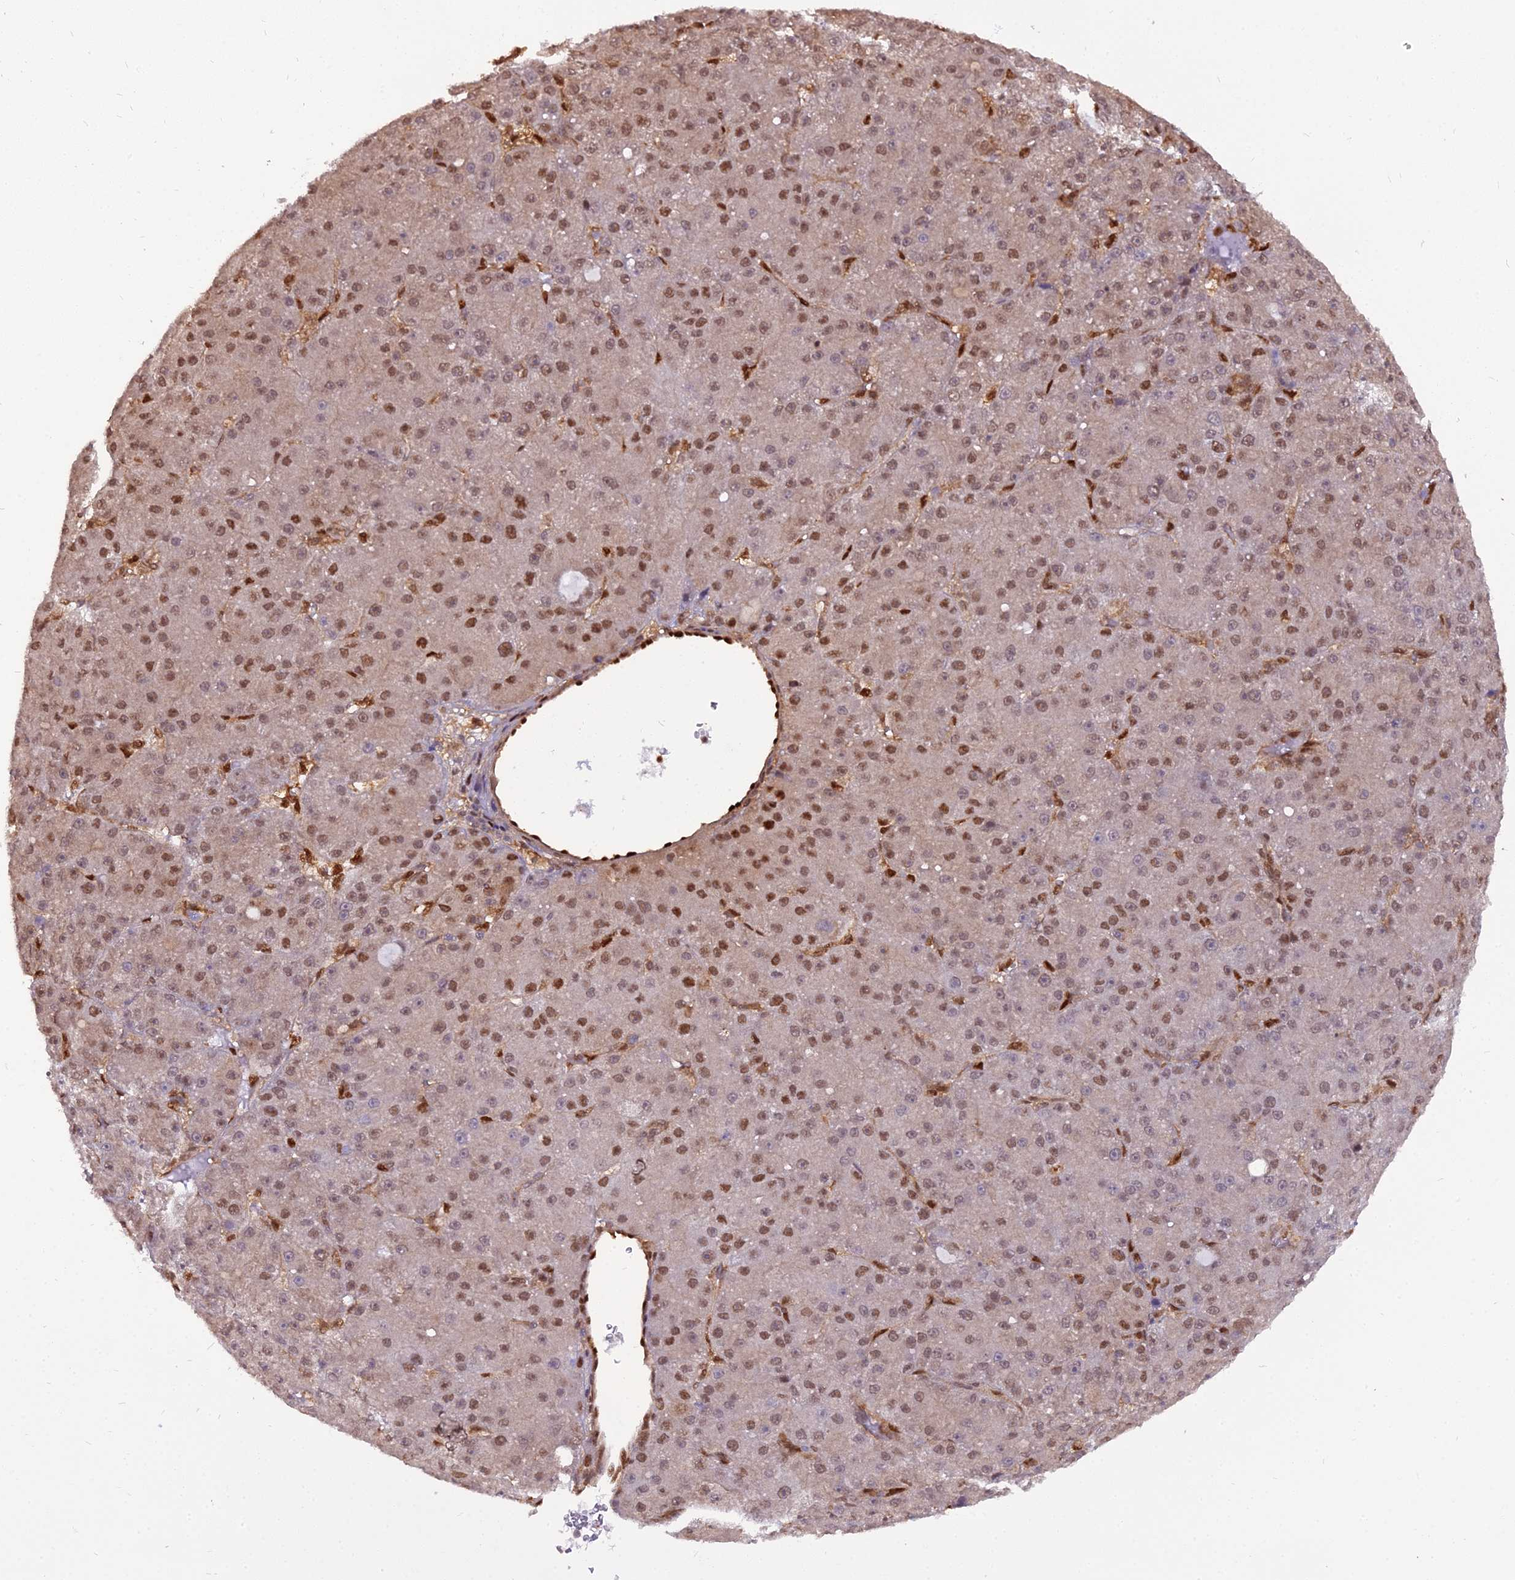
{"staining": {"intensity": "moderate", "quantity": ">75%", "location": "nuclear"}, "tissue": "liver cancer", "cell_type": "Tumor cells", "image_type": "cancer", "snomed": [{"axis": "morphology", "description": "Carcinoma, Hepatocellular, NOS"}, {"axis": "topography", "description": "Liver"}], "caption": "IHC photomicrograph of liver cancer stained for a protein (brown), which shows medium levels of moderate nuclear expression in approximately >75% of tumor cells.", "gene": "NPEPL1", "patient": {"sex": "male", "age": 67}}